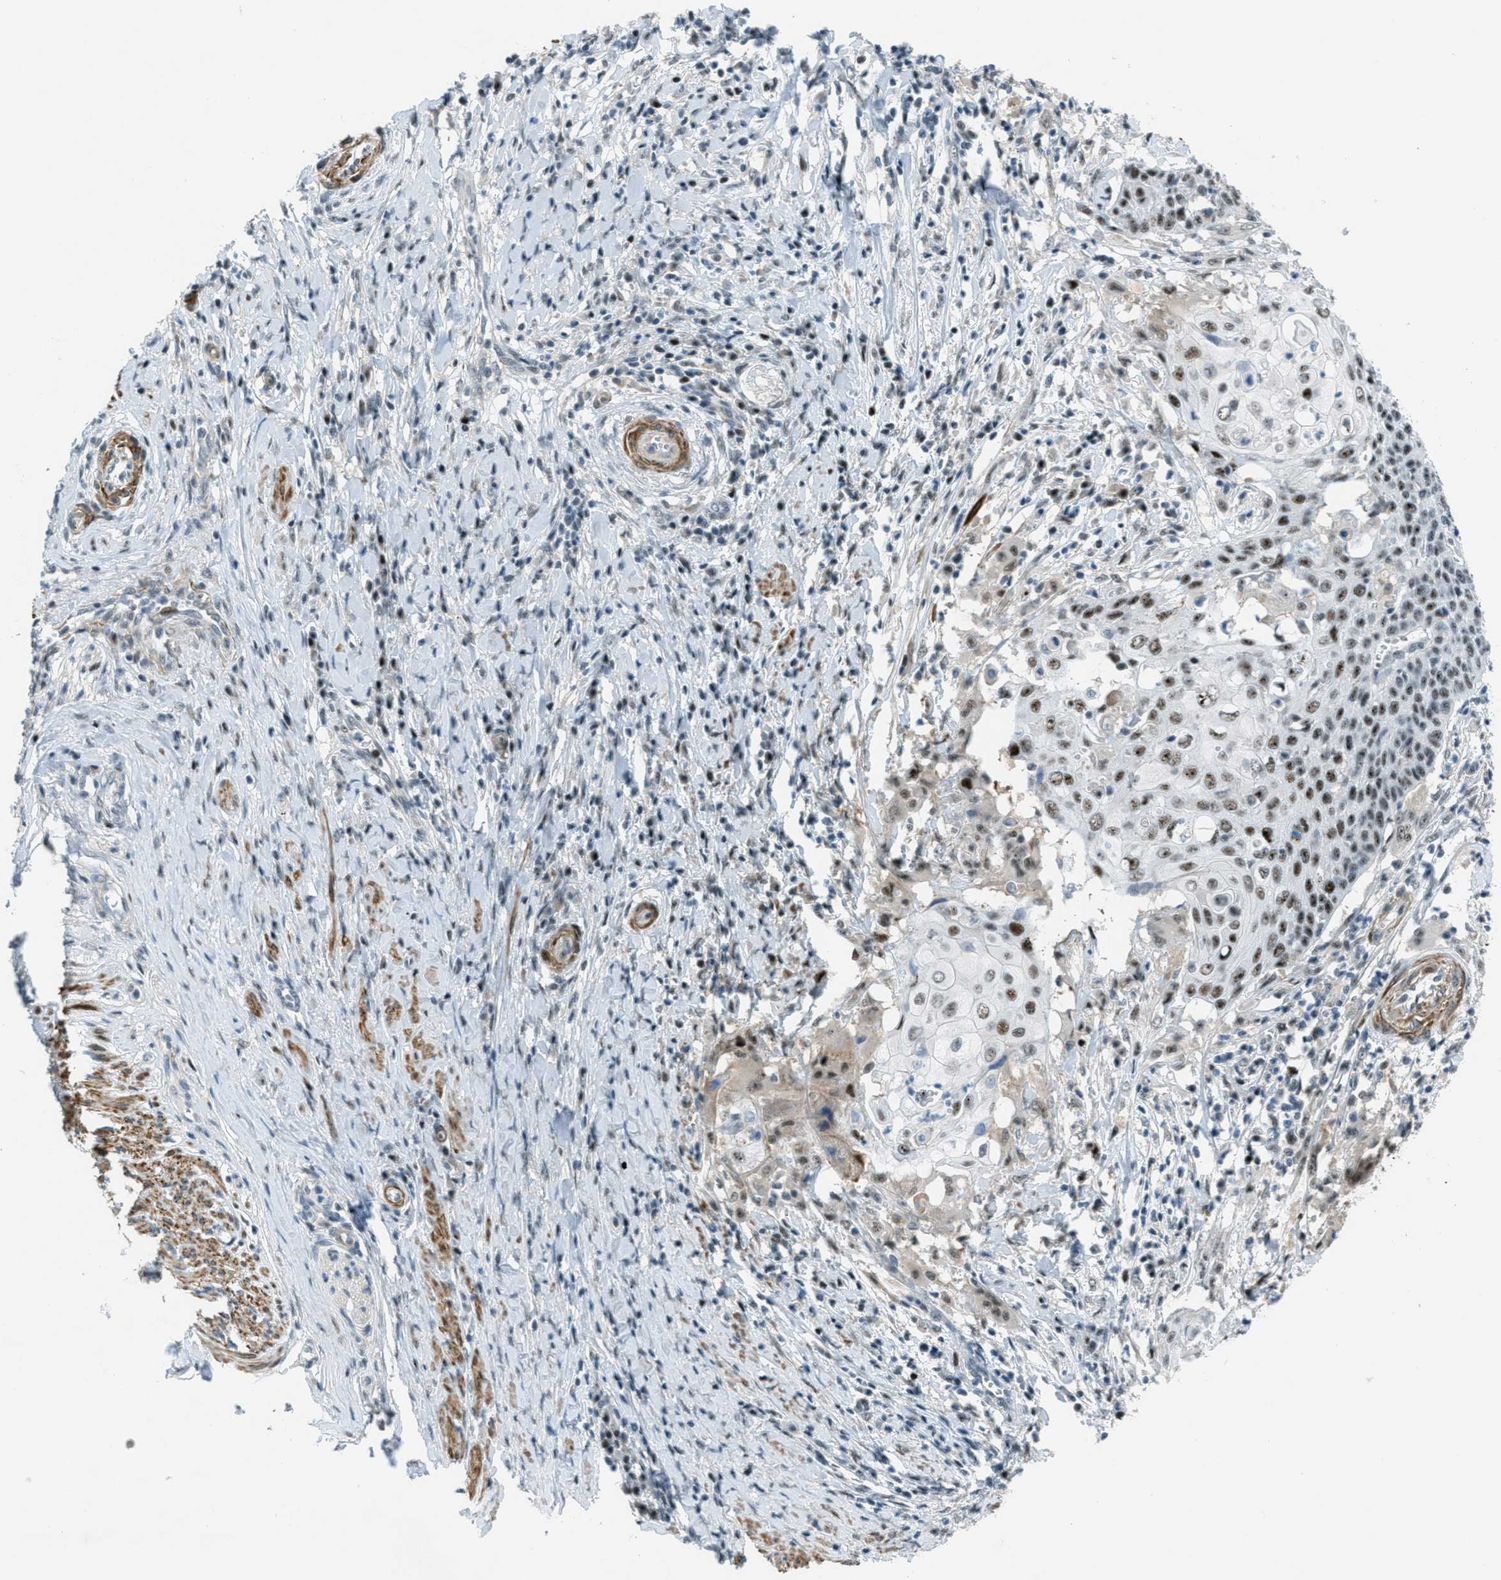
{"staining": {"intensity": "strong", "quantity": "25%-75%", "location": "nuclear"}, "tissue": "cervical cancer", "cell_type": "Tumor cells", "image_type": "cancer", "snomed": [{"axis": "morphology", "description": "Squamous cell carcinoma, NOS"}, {"axis": "topography", "description": "Cervix"}], "caption": "Immunohistochemistry (IHC) of cervical cancer demonstrates high levels of strong nuclear expression in about 25%-75% of tumor cells.", "gene": "ZDHHC23", "patient": {"sex": "female", "age": 39}}